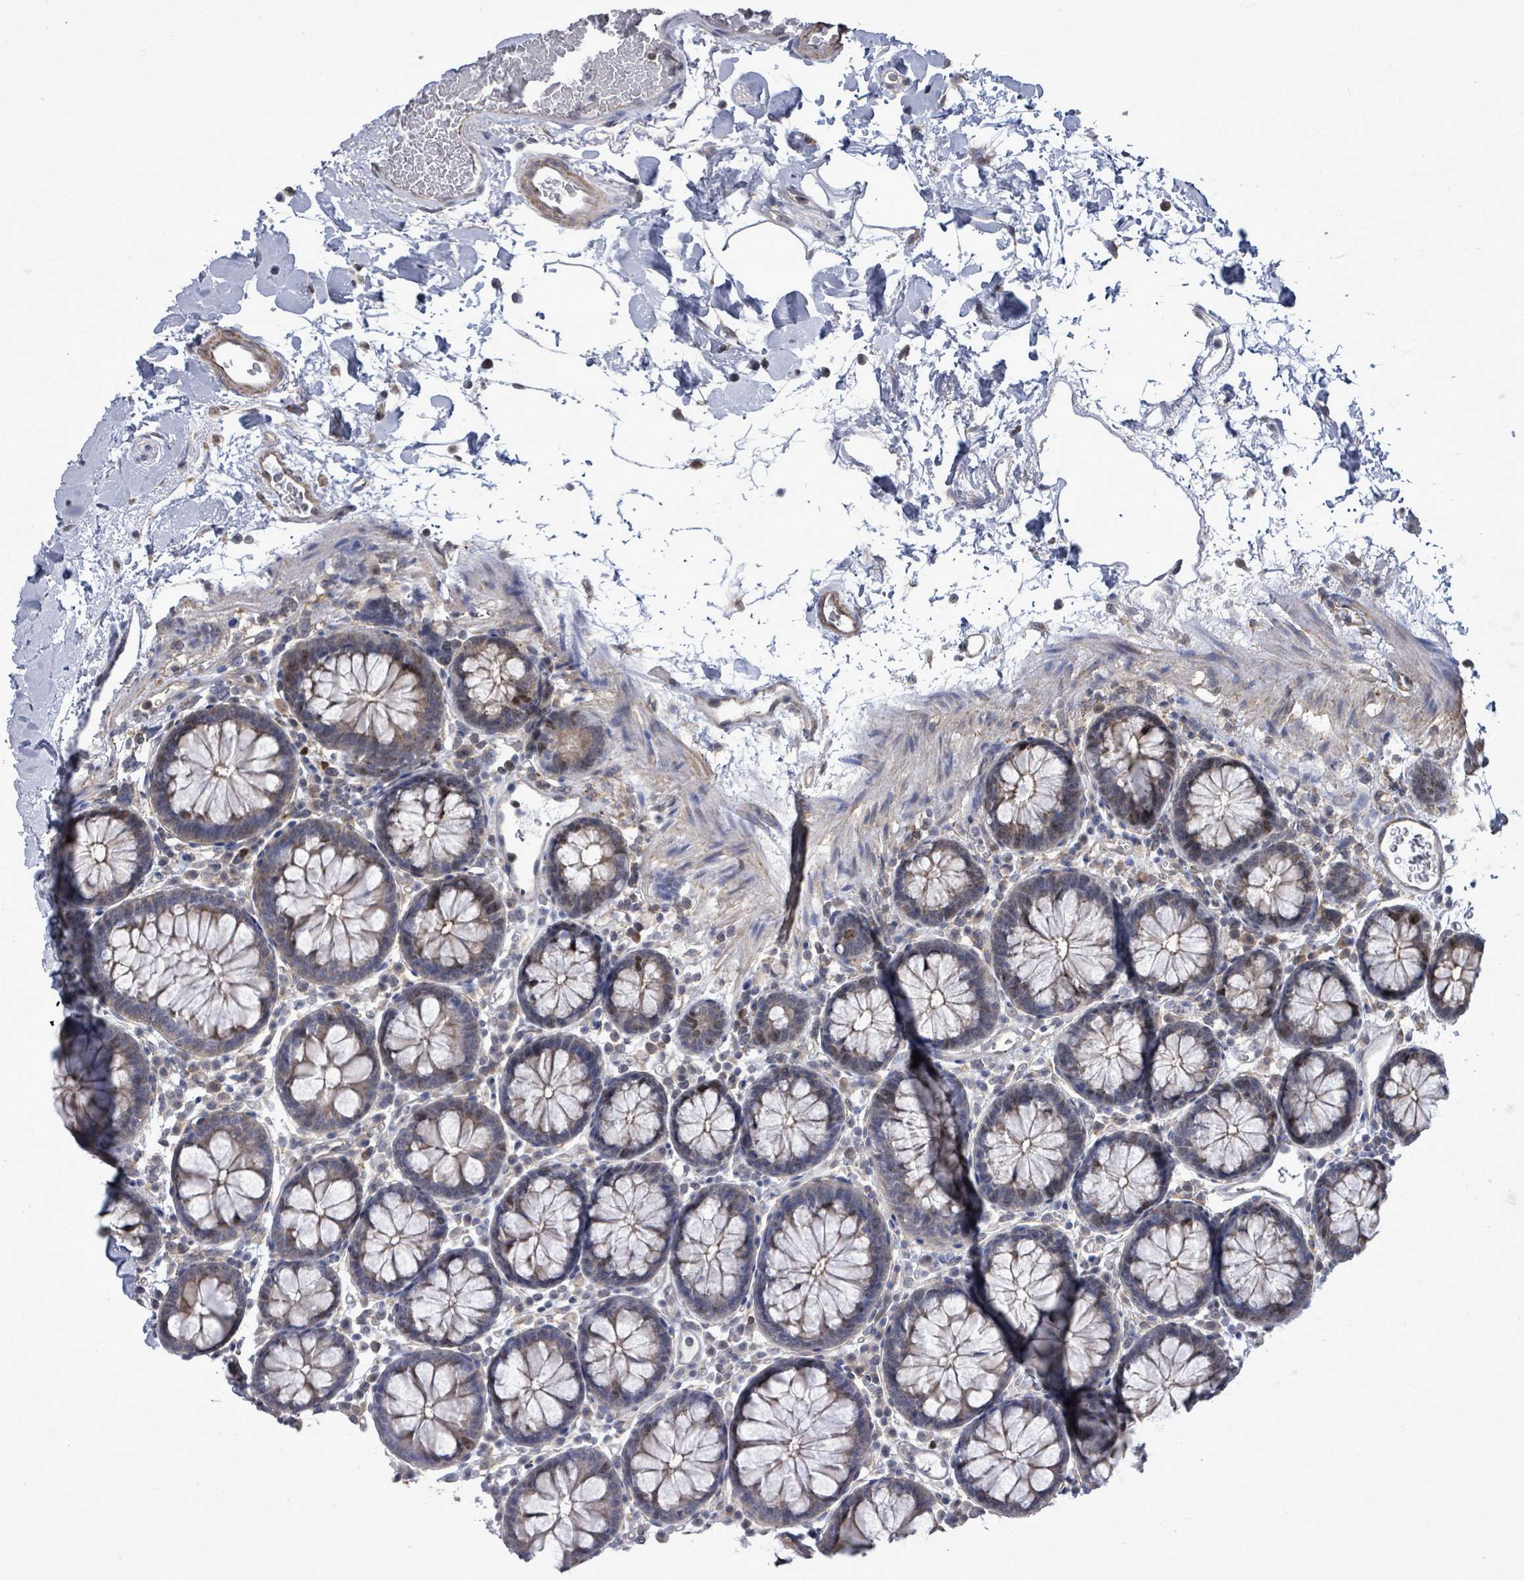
{"staining": {"intensity": "weak", "quantity": "25%-75%", "location": "cytoplasmic/membranous"}, "tissue": "colon", "cell_type": "Endothelial cells", "image_type": "normal", "snomed": [{"axis": "morphology", "description": "Normal tissue, NOS"}, {"axis": "topography", "description": "Colon"}], "caption": "Normal colon demonstrates weak cytoplasmic/membranous positivity in approximately 25%-75% of endothelial cells (DAB IHC, brown staining for protein, blue staining for nuclei)..", "gene": "PAPSS1", "patient": {"sex": "male", "age": 75}}